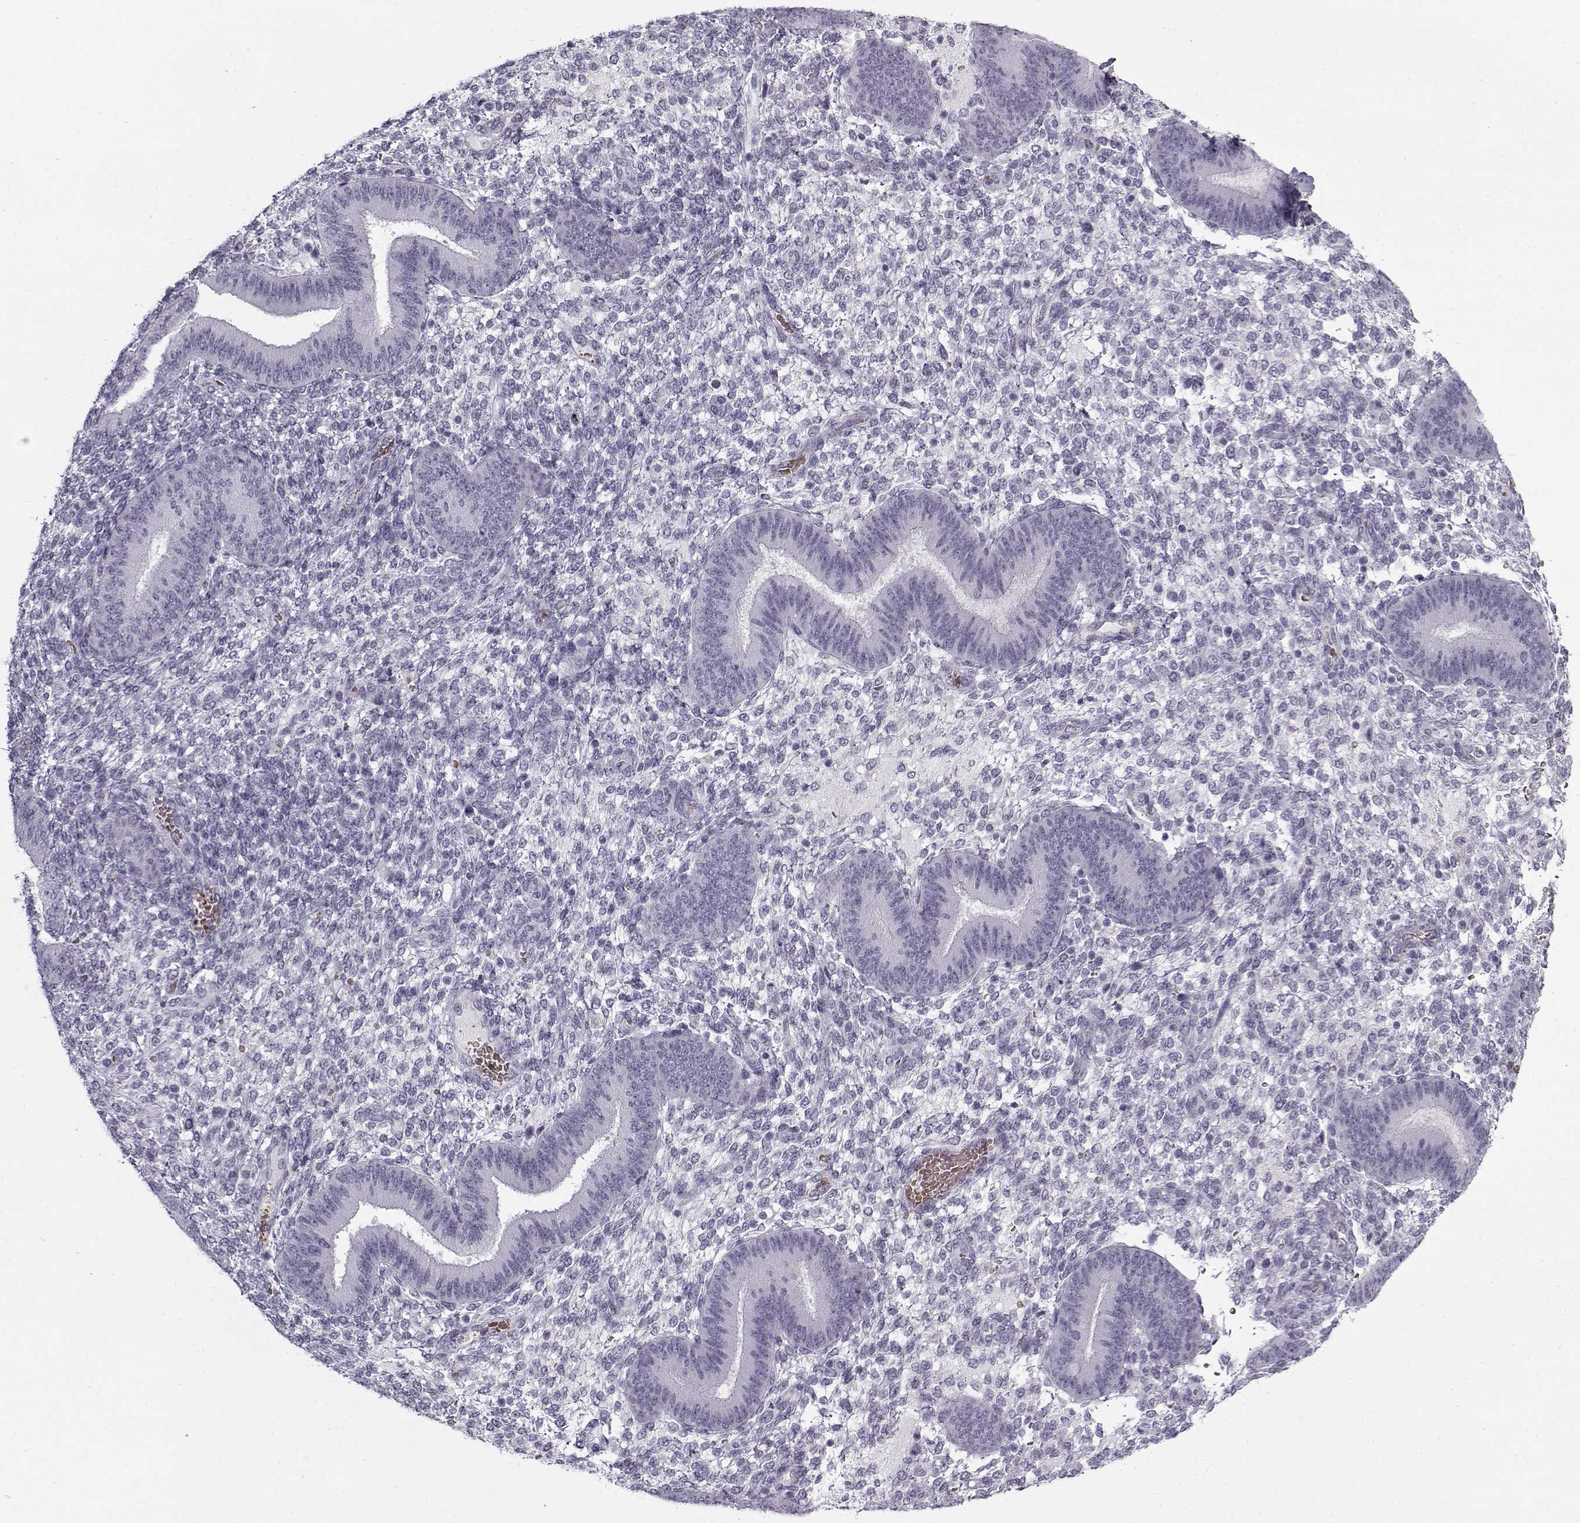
{"staining": {"intensity": "negative", "quantity": "none", "location": "none"}, "tissue": "endometrium", "cell_type": "Cells in endometrial stroma", "image_type": "normal", "snomed": [{"axis": "morphology", "description": "Normal tissue, NOS"}, {"axis": "topography", "description": "Endometrium"}], "caption": "The photomicrograph demonstrates no staining of cells in endometrial stroma in benign endometrium.", "gene": "SNCA", "patient": {"sex": "female", "age": 39}}